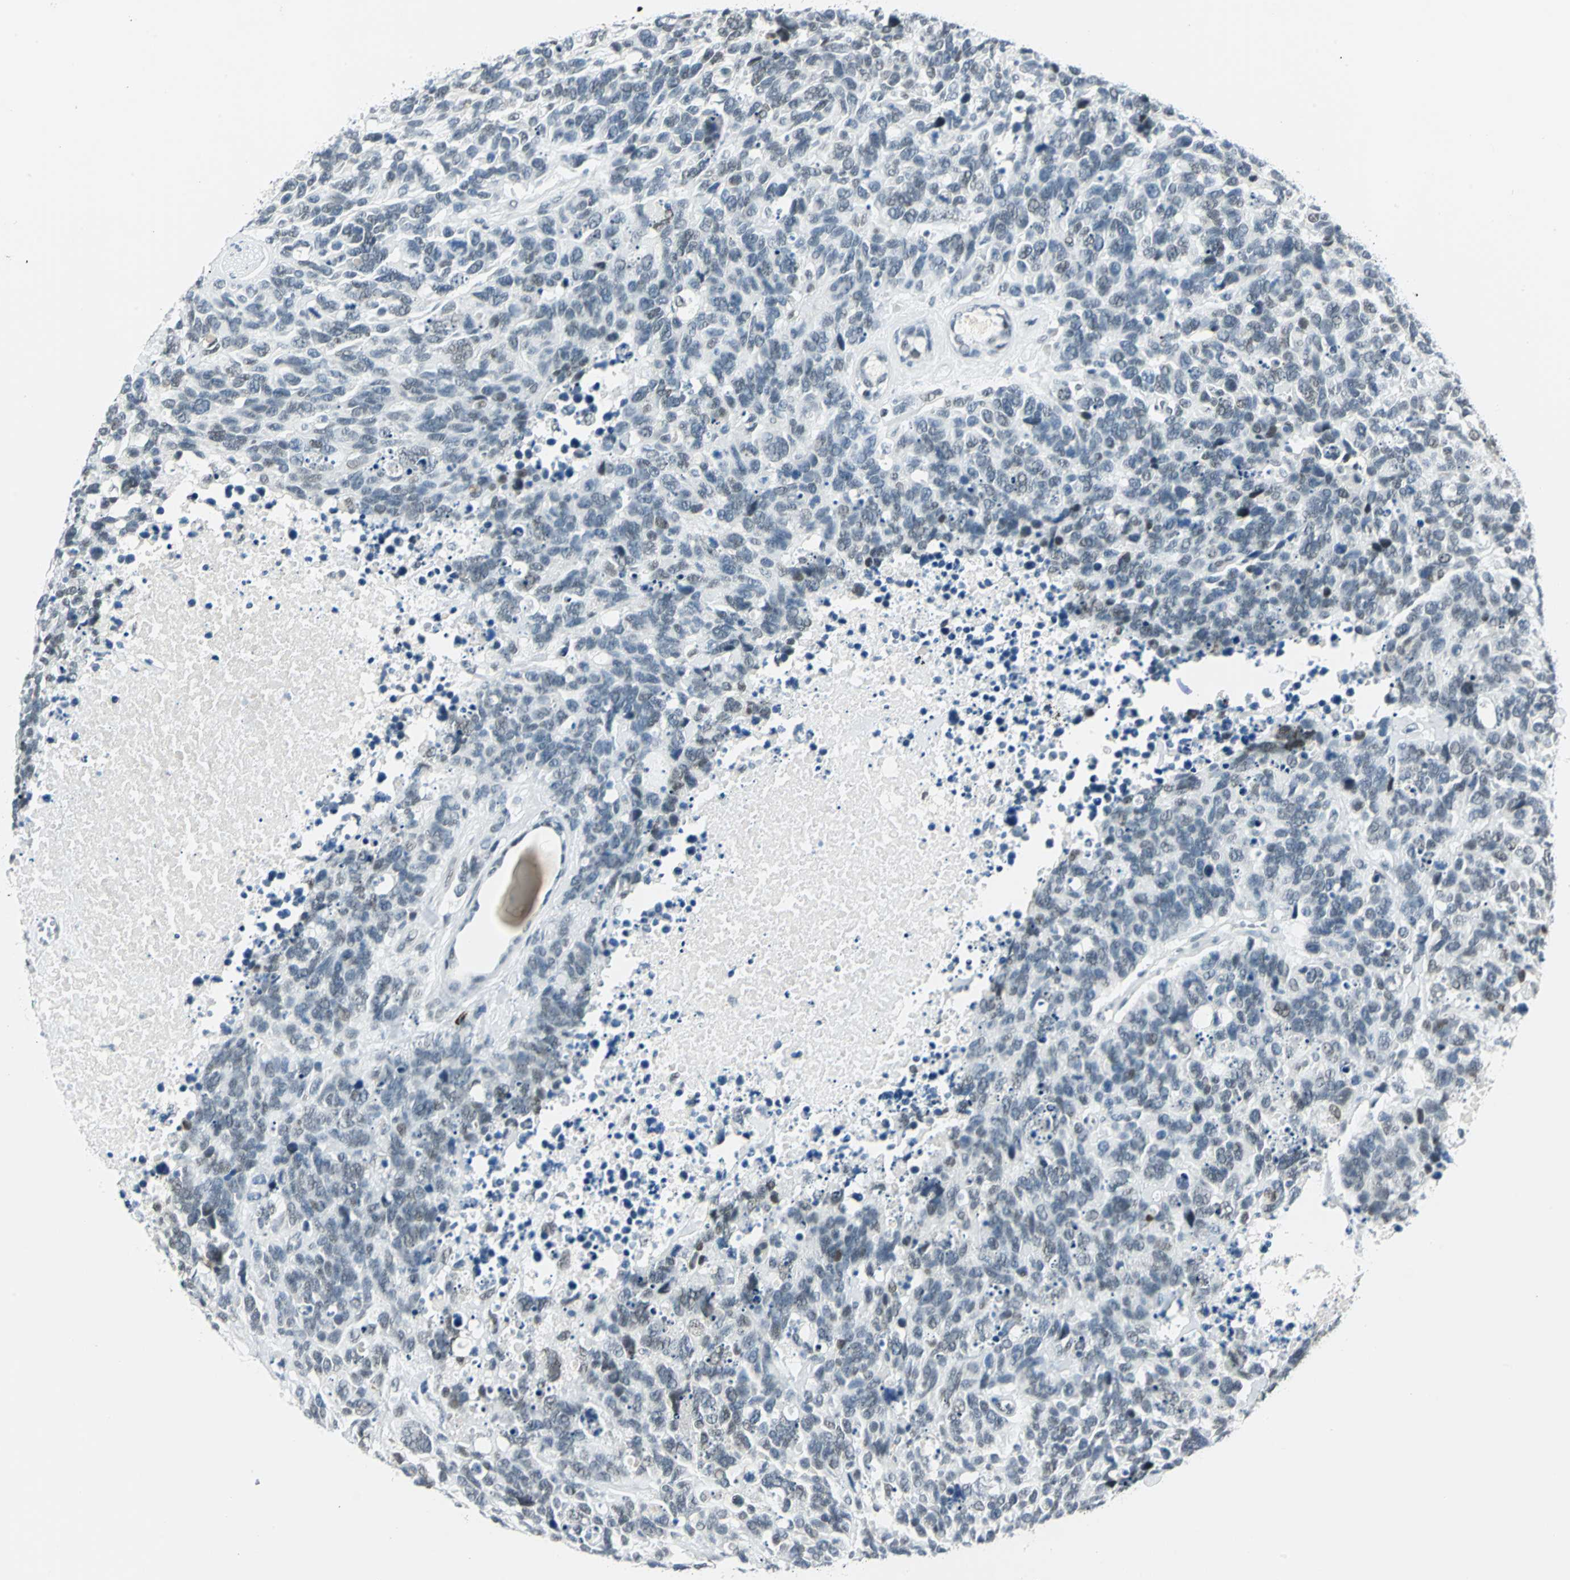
{"staining": {"intensity": "weak", "quantity": "<25%", "location": "nuclear"}, "tissue": "lung cancer", "cell_type": "Tumor cells", "image_type": "cancer", "snomed": [{"axis": "morphology", "description": "Neoplasm, malignant, NOS"}, {"axis": "topography", "description": "Lung"}], "caption": "Lung cancer stained for a protein using IHC exhibits no staining tumor cells.", "gene": "MTMR10", "patient": {"sex": "female", "age": 58}}